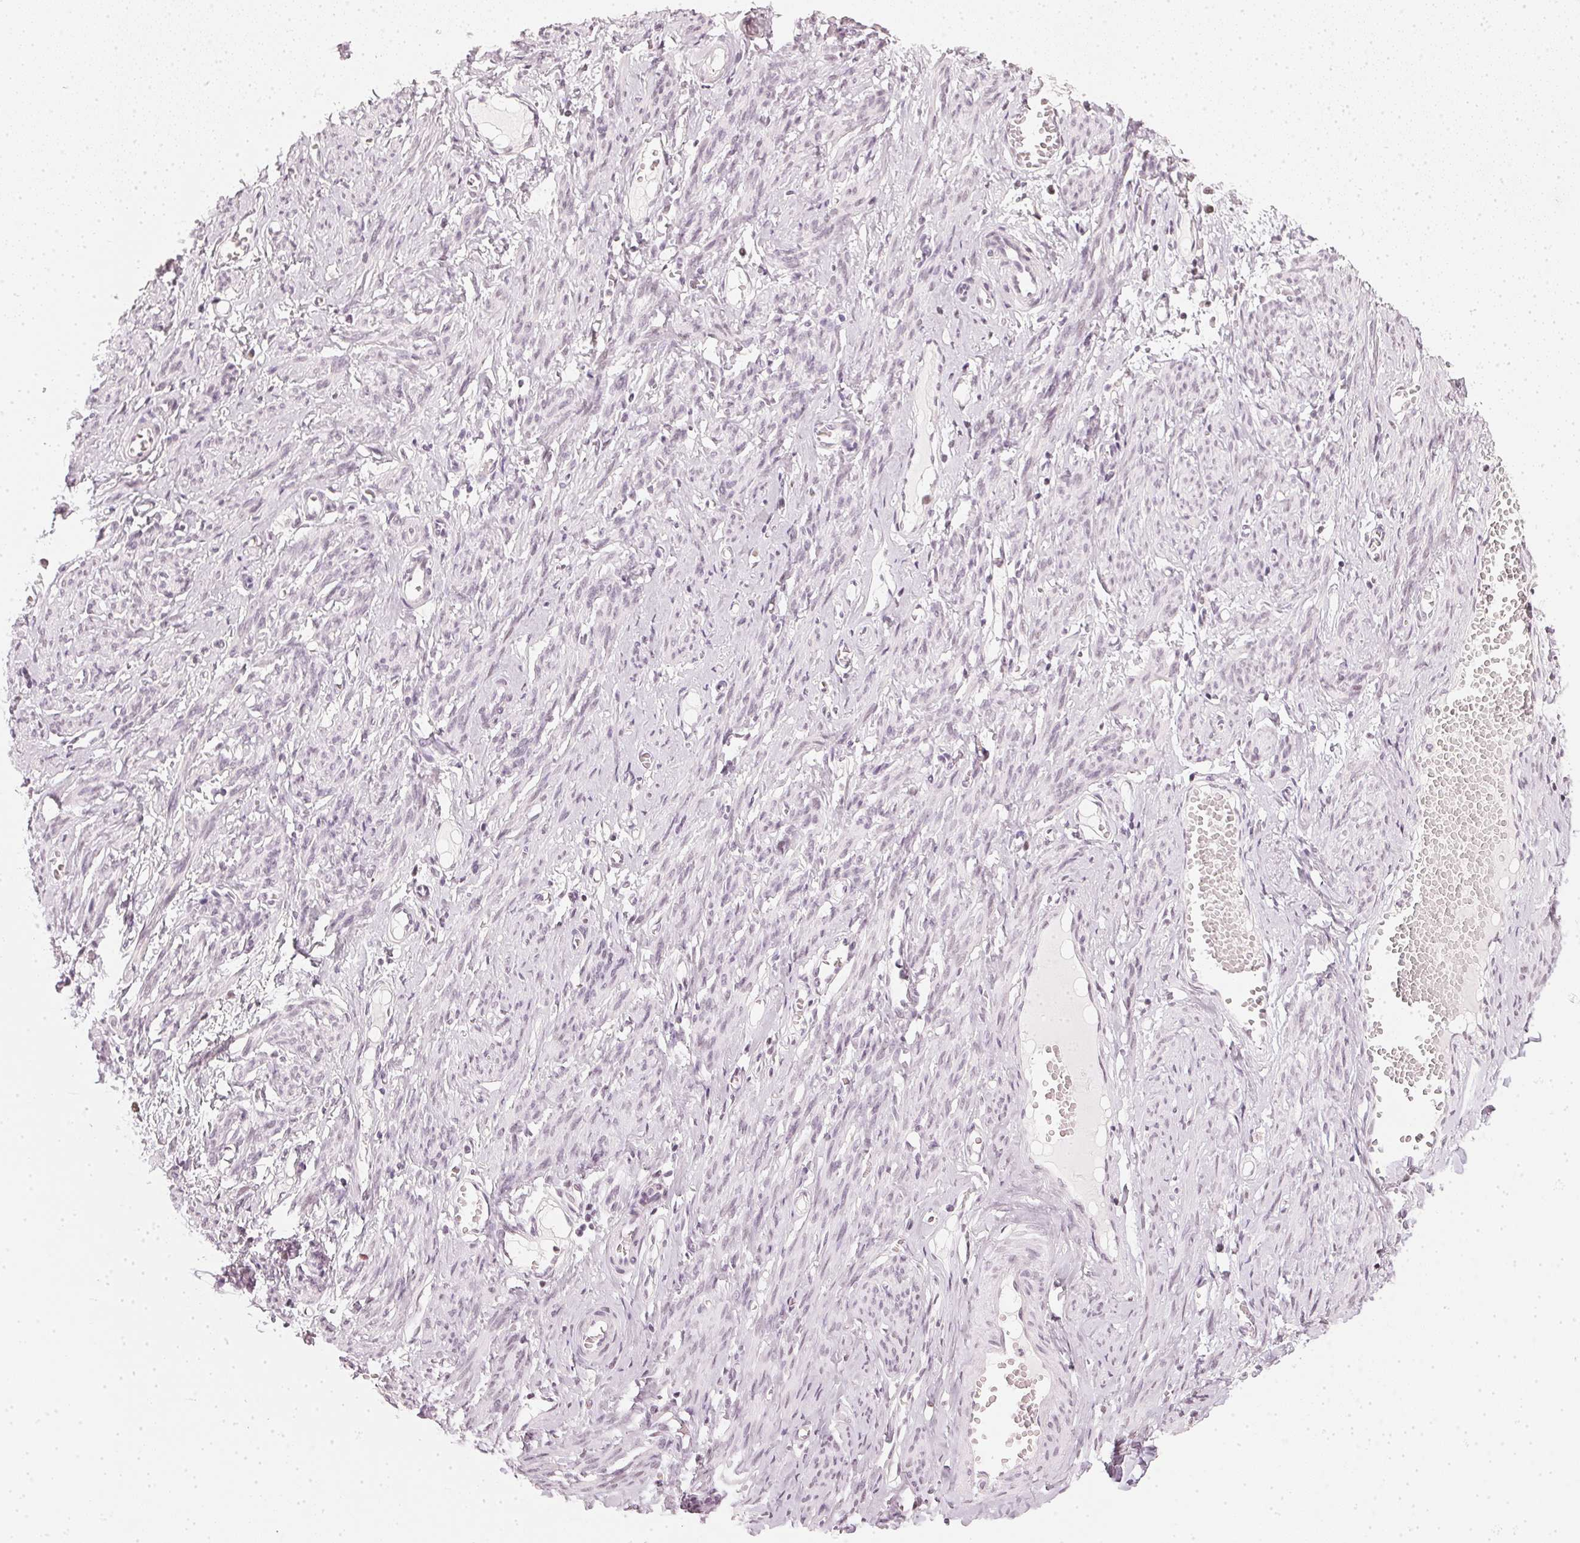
{"staining": {"intensity": "negative", "quantity": "none", "location": "none"}, "tissue": "smooth muscle", "cell_type": "Smooth muscle cells", "image_type": "normal", "snomed": [{"axis": "morphology", "description": "Normal tissue, NOS"}, {"axis": "topography", "description": "Smooth muscle"}], "caption": "The IHC histopathology image has no significant expression in smooth muscle cells of smooth muscle.", "gene": "DNAJC6", "patient": {"sex": "female", "age": 65}}